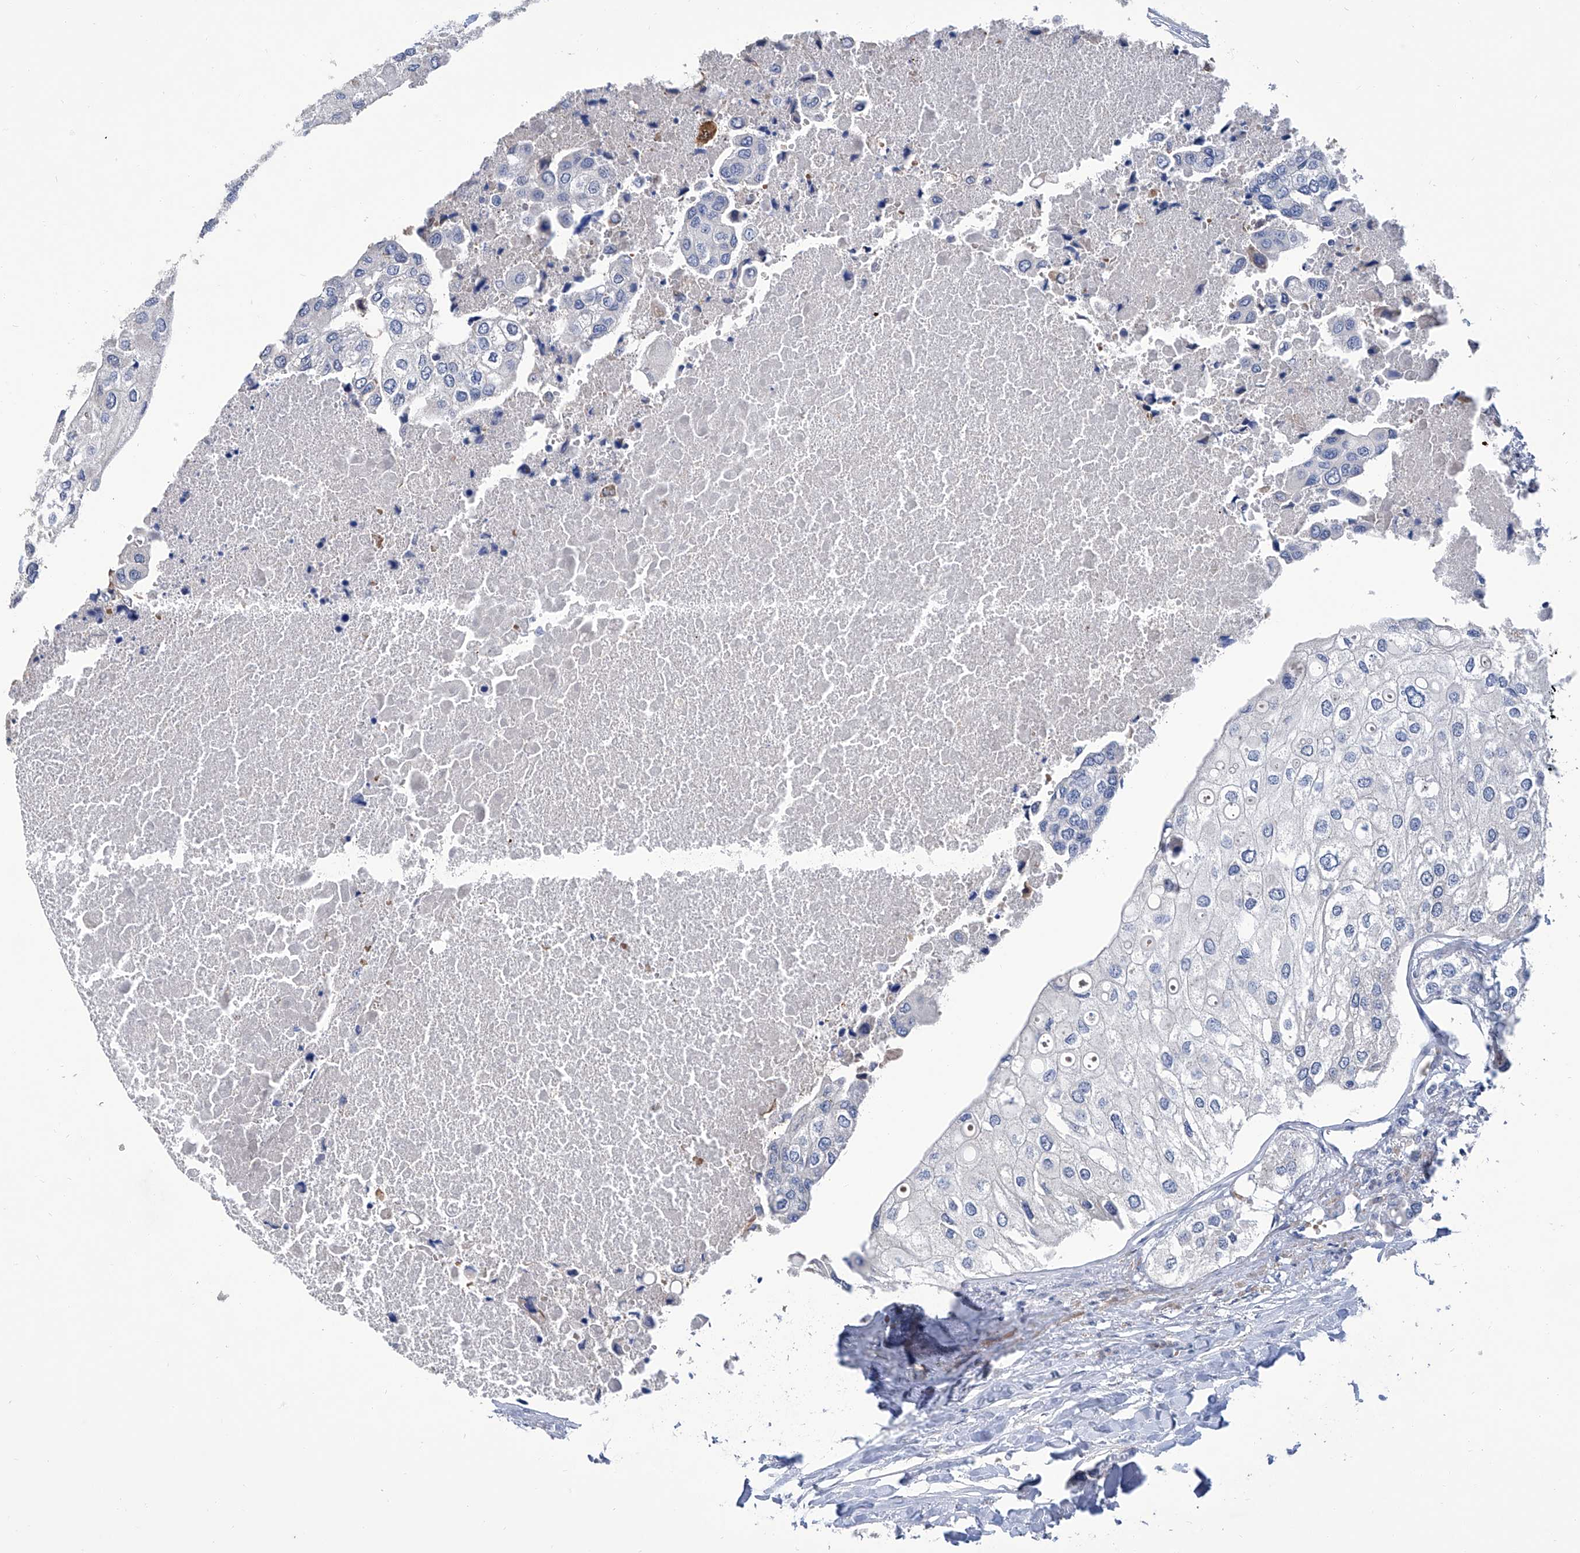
{"staining": {"intensity": "negative", "quantity": "none", "location": "none"}, "tissue": "urothelial cancer", "cell_type": "Tumor cells", "image_type": "cancer", "snomed": [{"axis": "morphology", "description": "Urothelial carcinoma, High grade"}, {"axis": "topography", "description": "Urinary bladder"}], "caption": "The photomicrograph displays no staining of tumor cells in urothelial carcinoma (high-grade).", "gene": "GPT", "patient": {"sex": "male", "age": 64}}